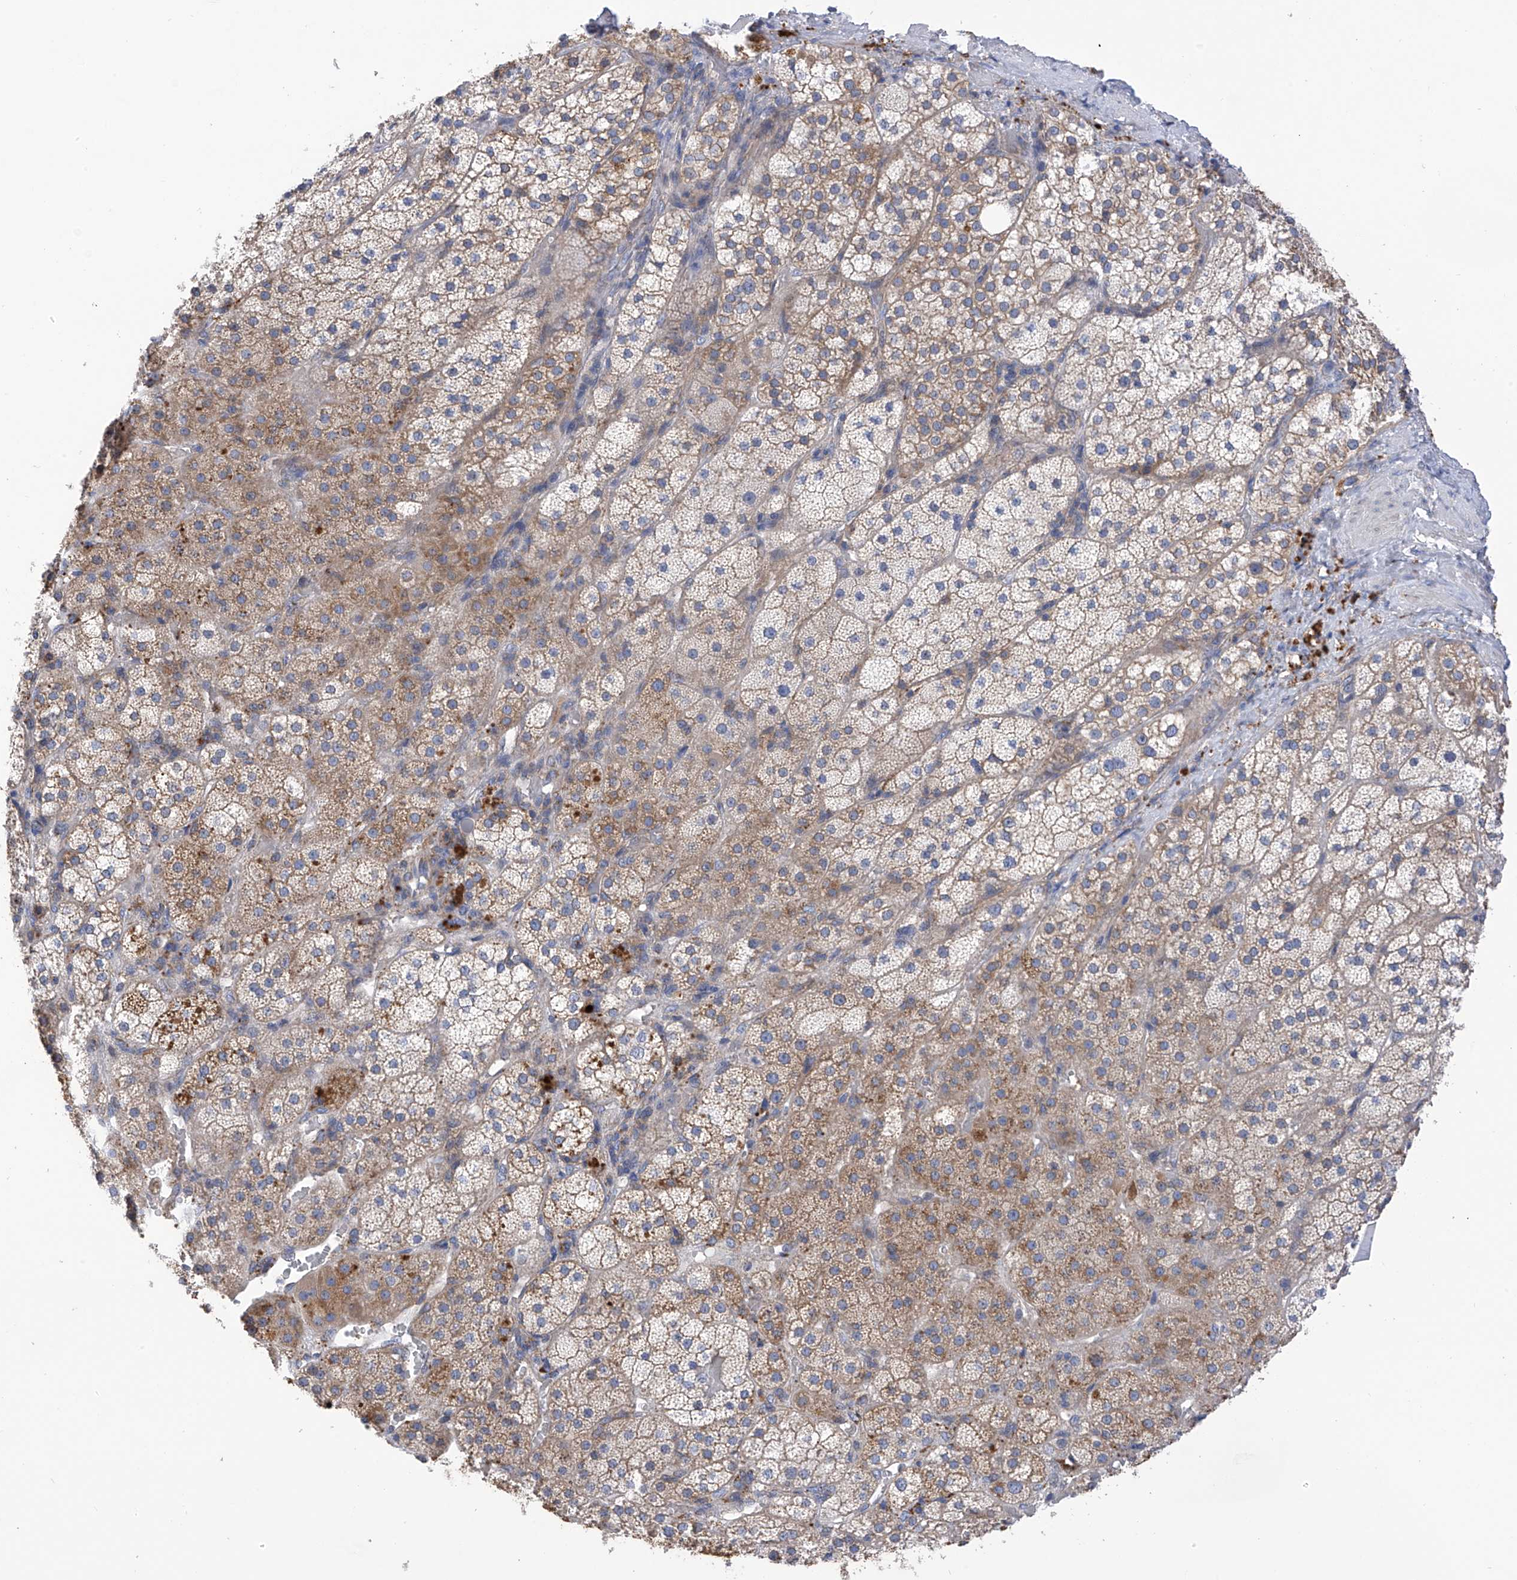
{"staining": {"intensity": "moderate", "quantity": "25%-75%", "location": "cytoplasmic/membranous"}, "tissue": "adrenal gland", "cell_type": "Glandular cells", "image_type": "normal", "snomed": [{"axis": "morphology", "description": "Normal tissue, NOS"}, {"axis": "topography", "description": "Adrenal gland"}], "caption": "Protein expression analysis of normal human adrenal gland reveals moderate cytoplasmic/membranous positivity in approximately 25%-75% of glandular cells. Immunohistochemistry stains the protein in brown and the nuclei are stained blue.", "gene": "P2RX7", "patient": {"sex": "male", "age": 57}}